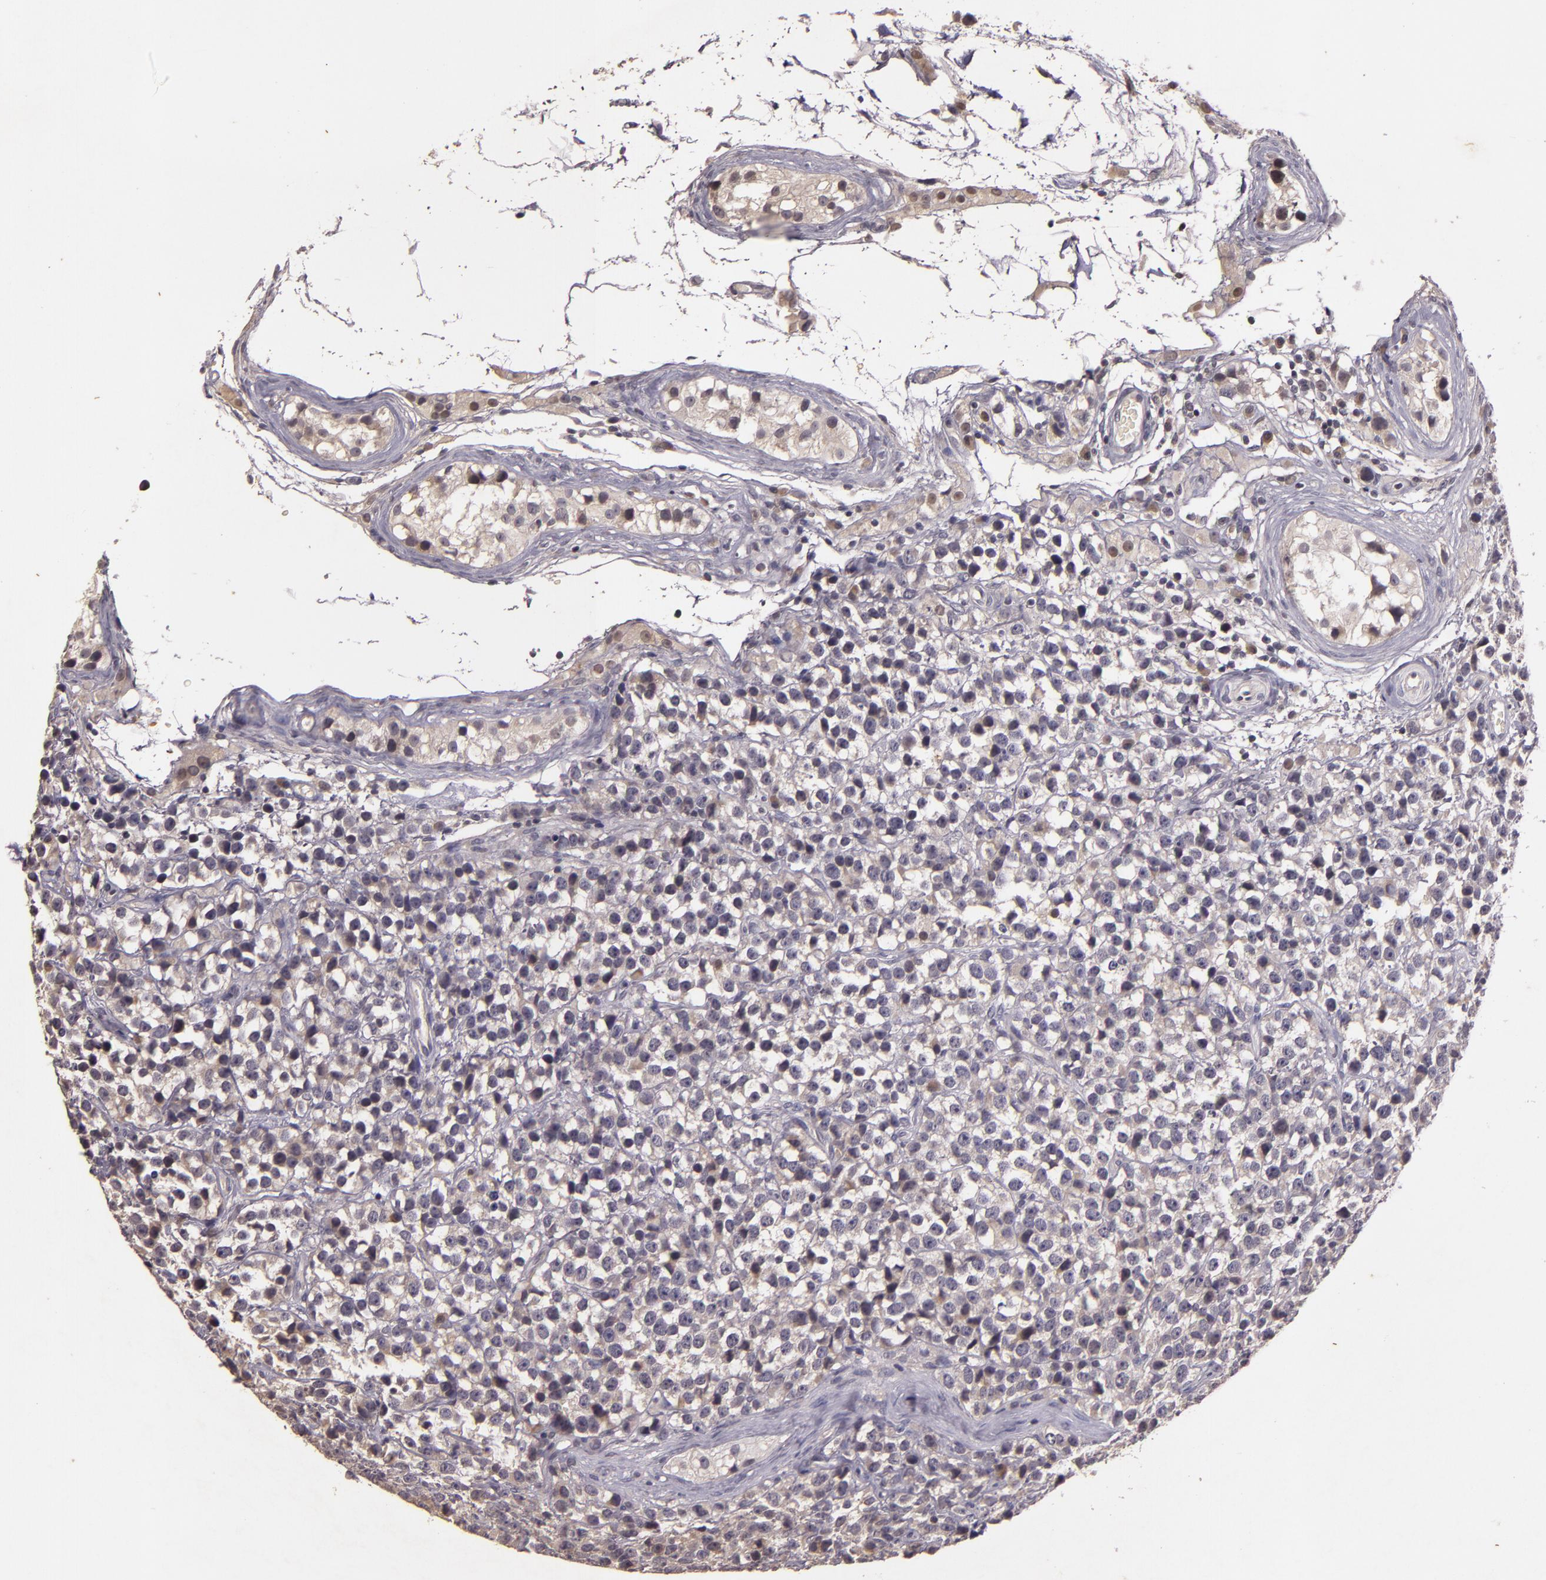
{"staining": {"intensity": "negative", "quantity": "none", "location": "none"}, "tissue": "testis cancer", "cell_type": "Tumor cells", "image_type": "cancer", "snomed": [{"axis": "morphology", "description": "Seminoma, NOS"}, {"axis": "topography", "description": "Testis"}], "caption": "Testis seminoma stained for a protein using IHC displays no positivity tumor cells.", "gene": "TFF1", "patient": {"sex": "male", "age": 25}}